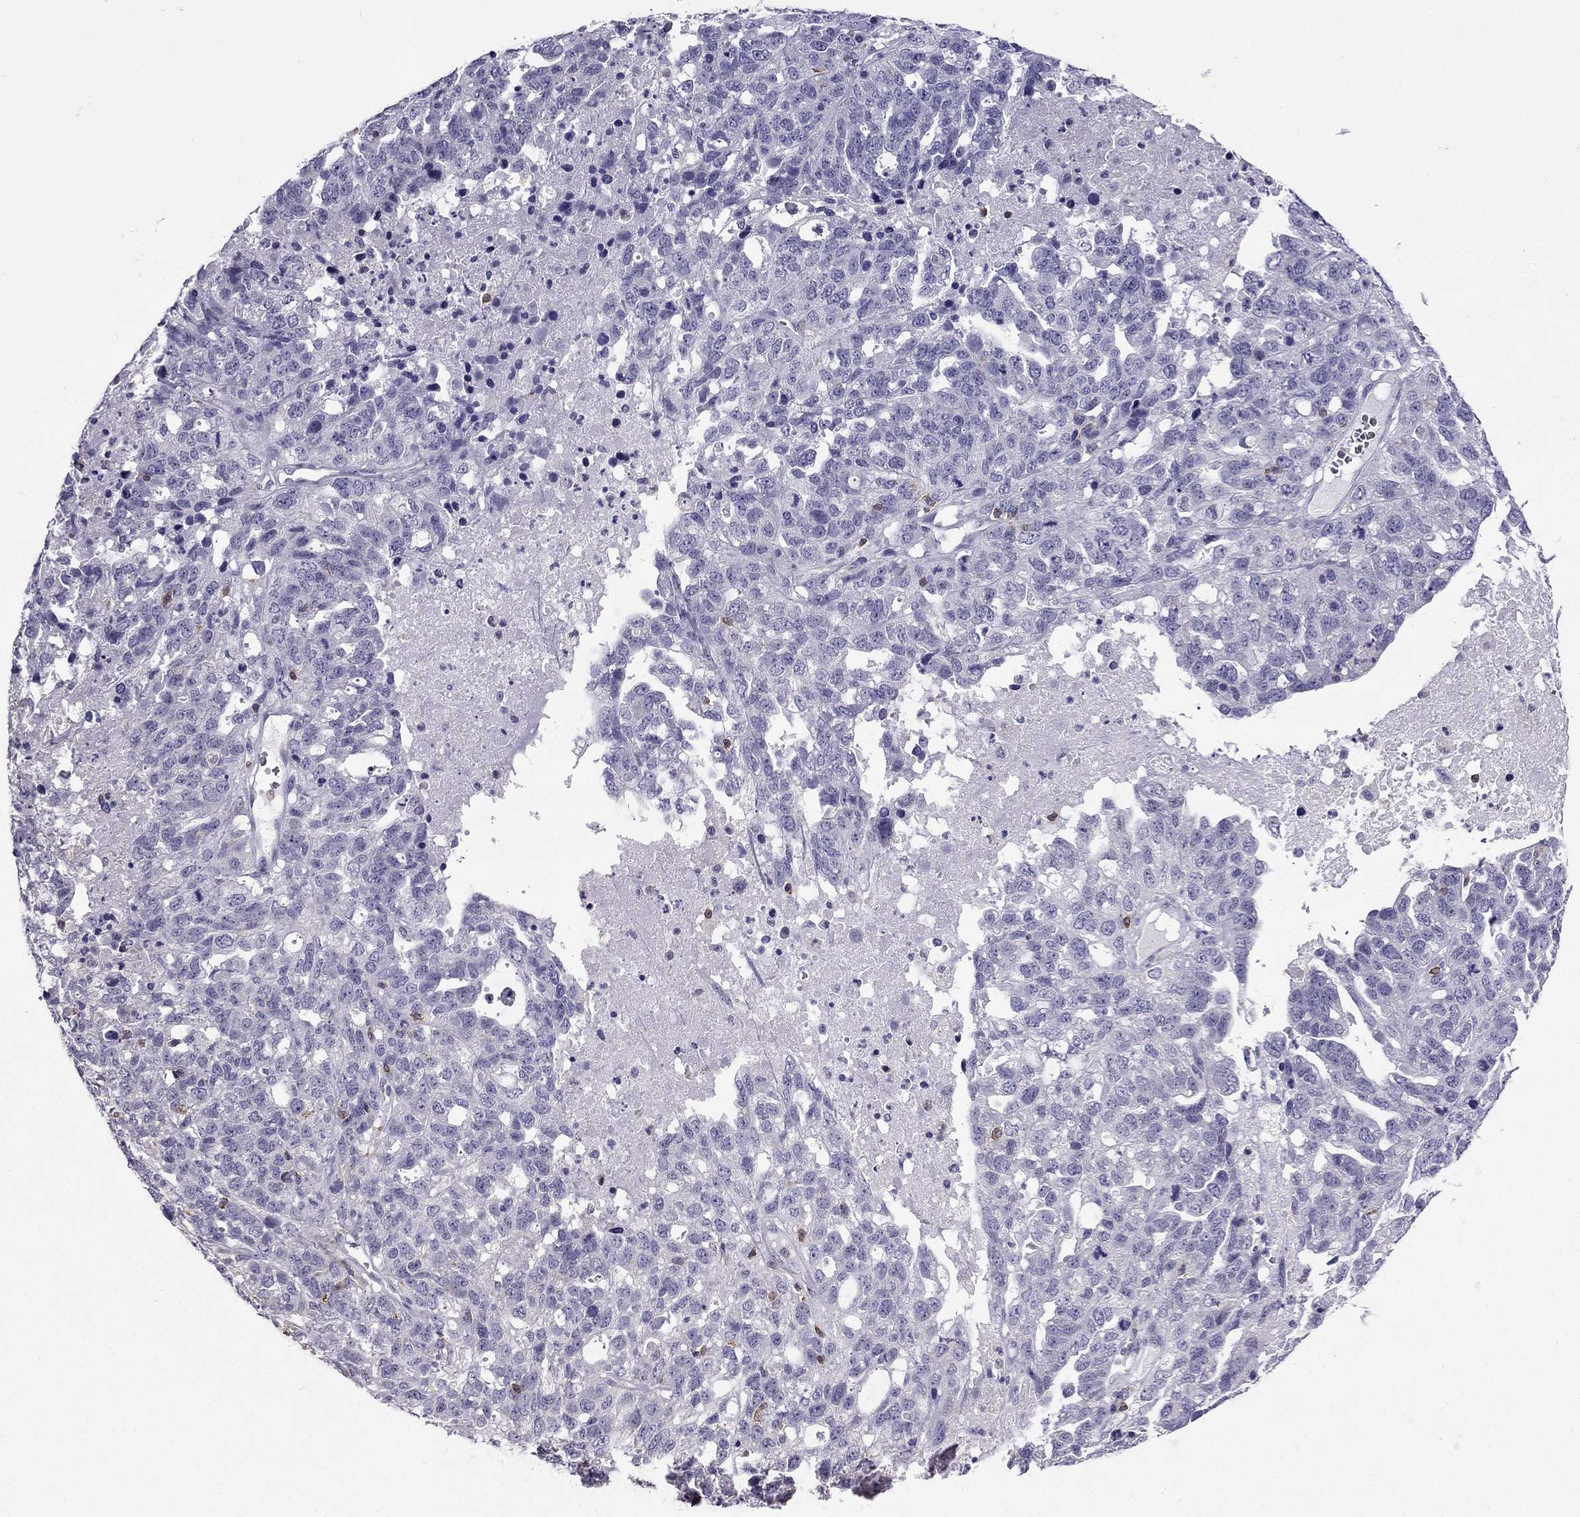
{"staining": {"intensity": "negative", "quantity": "none", "location": "none"}, "tissue": "ovarian cancer", "cell_type": "Tumor cells", "image_type": "cancer", "snomed": [{"axis": "morphology", "description": "Cystadenocarcinoma, serous, NOS"}, {"axis": "topography", "description": "Ovary"}], "caption": "Immunohistochemistry of human ovarian cancer shows no staining in tumor cells.", "gene": "CCK", "patient": {"sex": "female", "age": 71}}